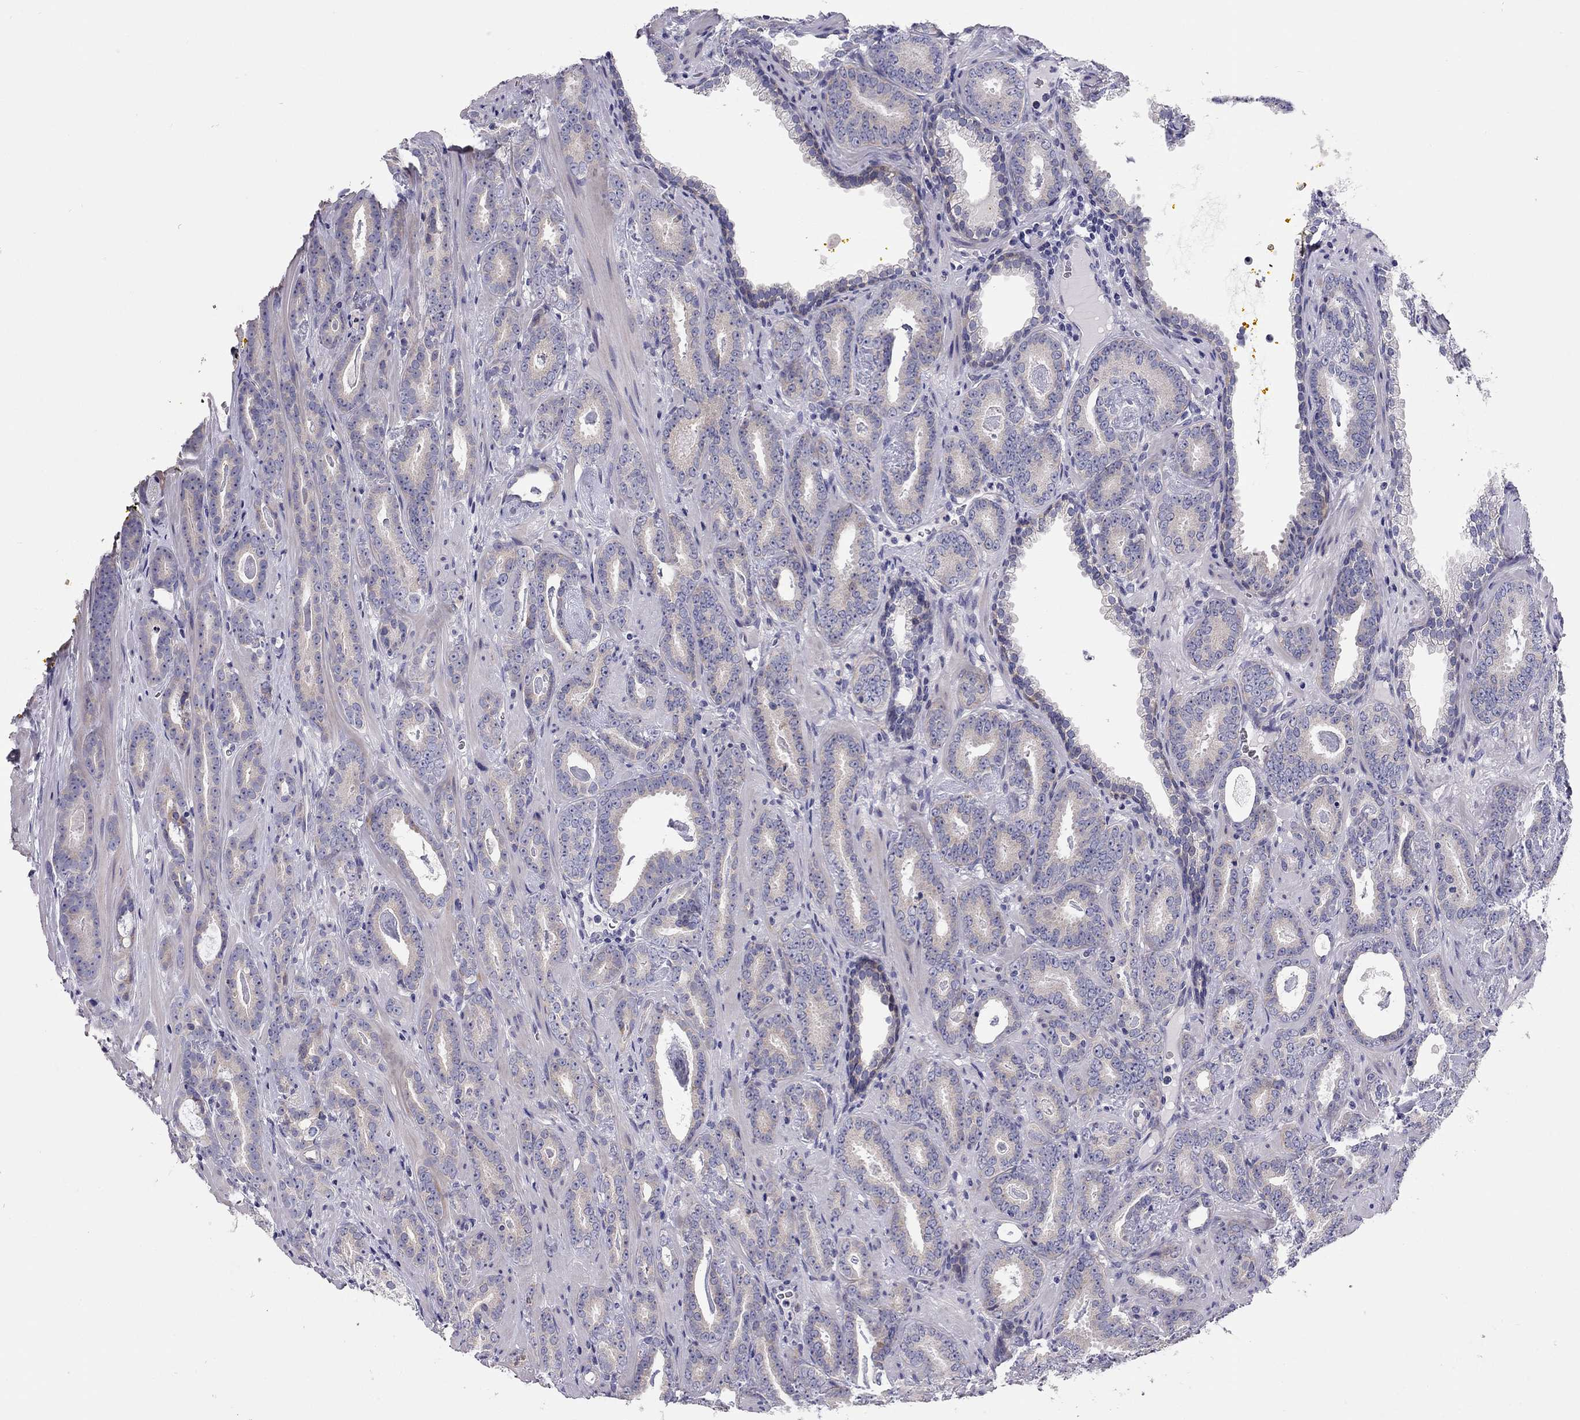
{"staining": {"intensity": "negative", "quantity": "none", "location": "none"}, "tissue": "prostate cancer", "cell_type": "Tumor cells", "image_type": "cancer", "snomed": [{"axis": "morphology", "description": "Adenocarcinoma, Medium grade"}, {"axis": "topography", "description": "Prostate and seminal vesicle, NOS"}, {"axis": "topography", "description": "Prostate"}], "caption": "The histopathology image displays no significant expression in tumor cells of adenocarcinoma (medium-grade) (prostate).", "gene": "SCARB1", "patient": {"sex": "male", "age": 54}}